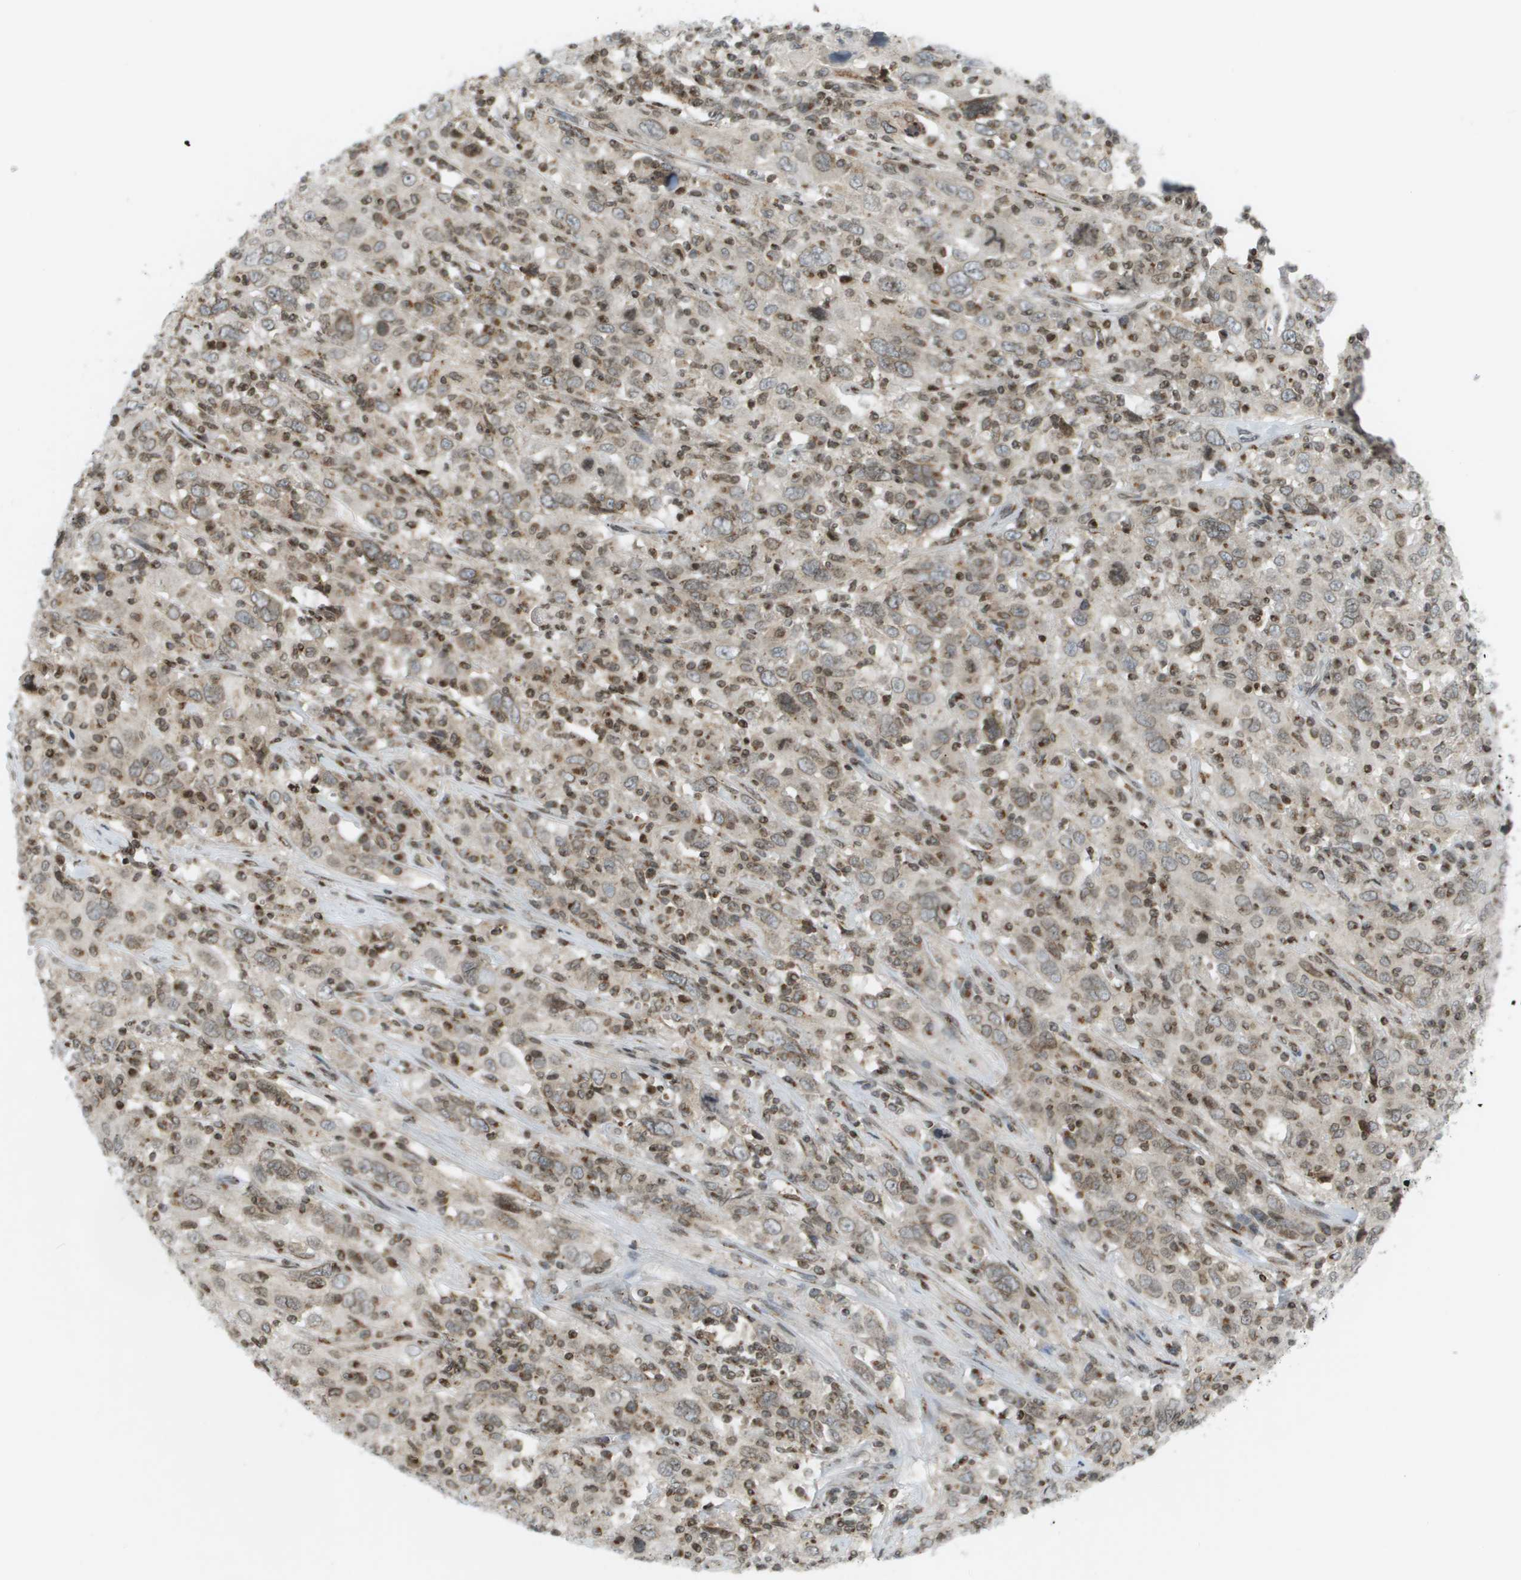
{"staining": {"intensity": "weak", "quantity": ">75%", "location": "cytoplasmic/membranous"}, "tissue": "cervical cancer", "cell_type": "Tumor cells", "image_type": "cancer", "snomed": [{"axis": "morphology", "description": "Squamous cell carcinoma, NOS"}, {"axis": "topography", "description": "Cervix"}], "caption": "Human squamous cell carcinoma (cervical) stained for a protein (brown) shows weak cytoplasmic/membranous positive positivity in approximately >75% of tumor cells.", "gene": "EVC", "patient": {"sex": "female", "age": 46}}